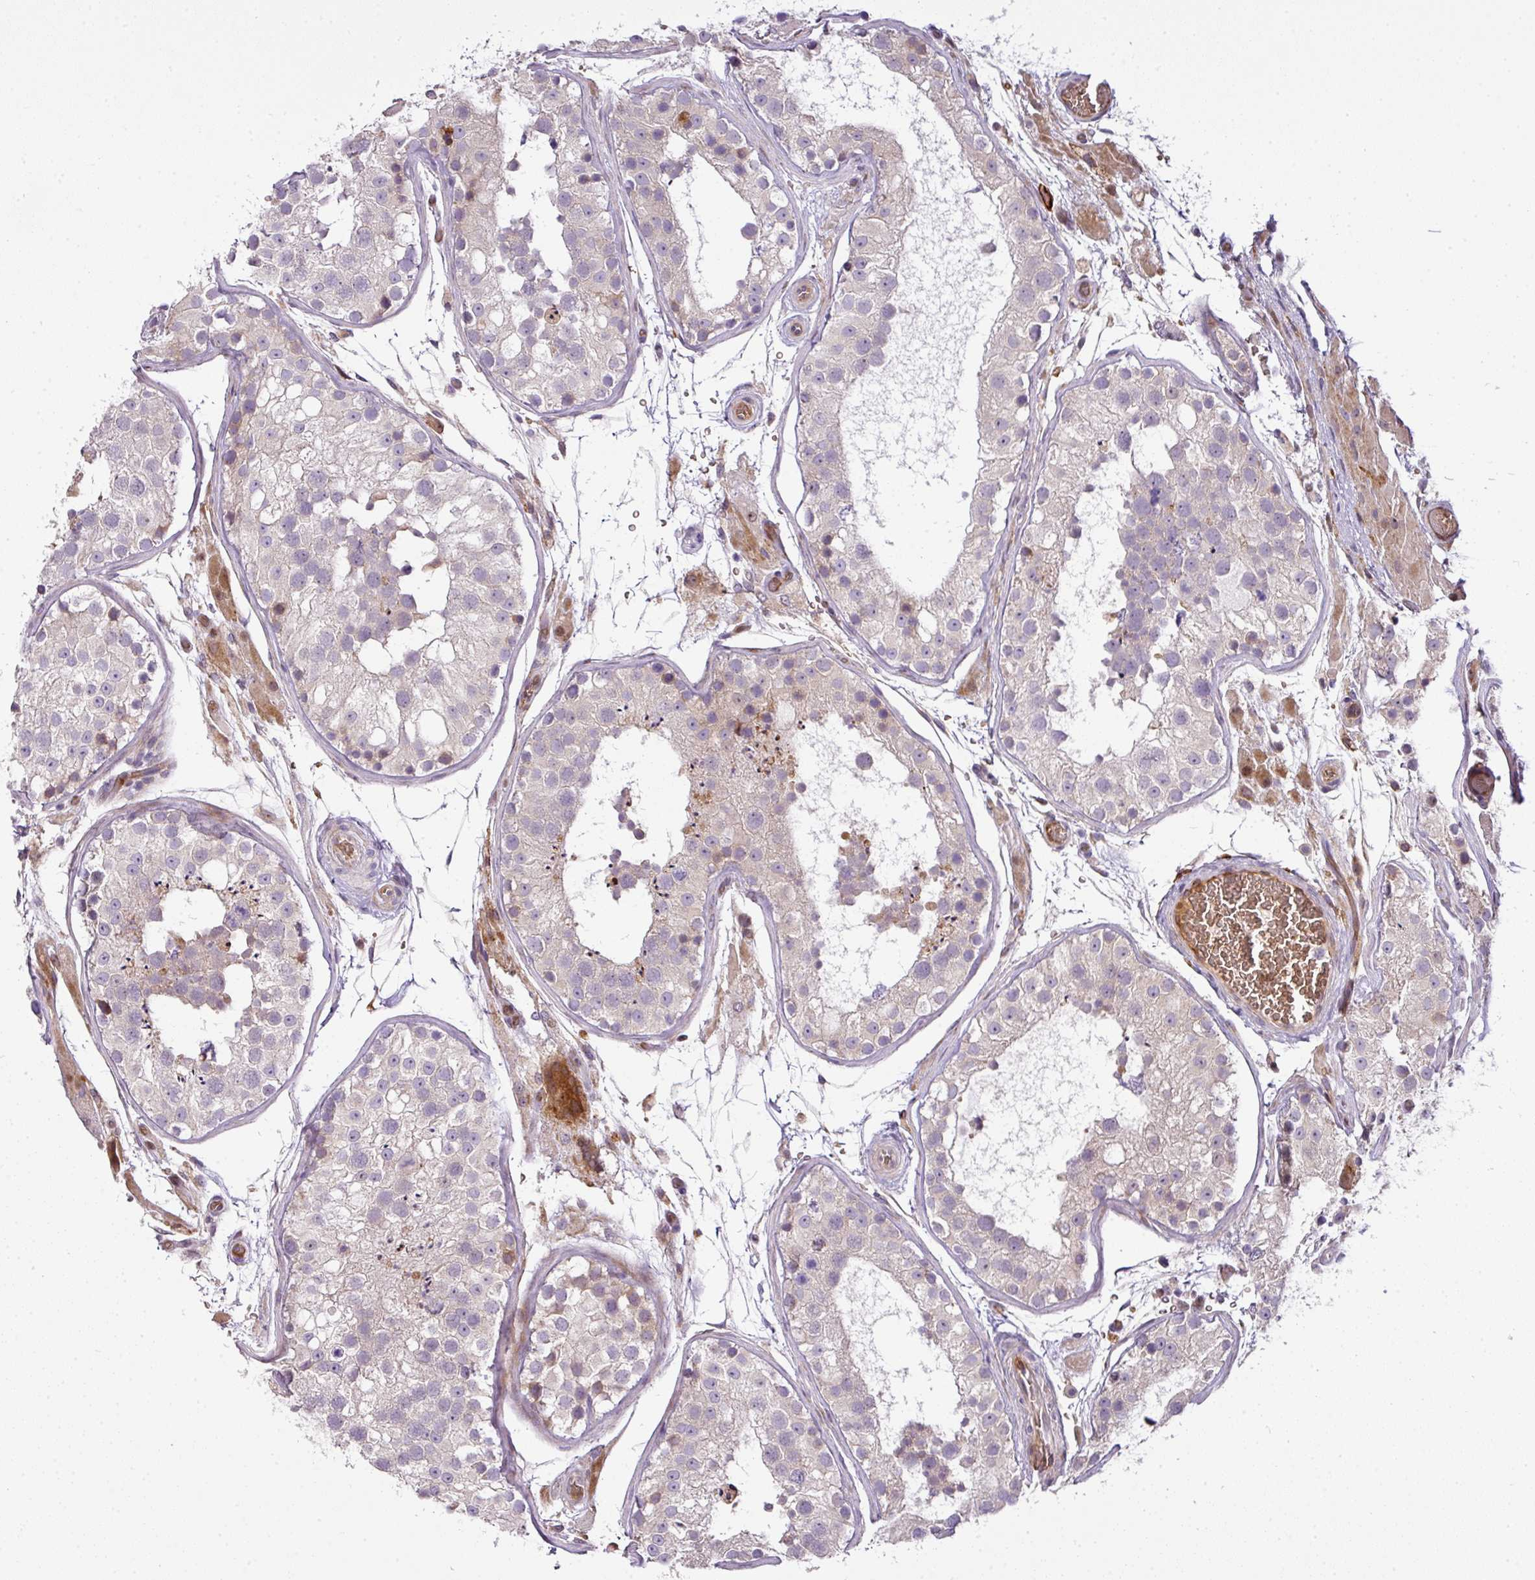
{"staining": {"intensity": "negative", "quantity": "none", "location": "none"}, "tissue": "testis", "cell_type": "Cells in seminiferous ducts", "image_type": "normal", "snomed": [{"axis": "morphology", "description": "Normal tissue, NOS"}, {"axis": "topography", "description": "Testis"}], "caption": "The image reveals no staining of cells in seminiferous ducts in benign testis.", "gene": "ATP6V1F", "patient": {"sex": "male", "age": 26}}